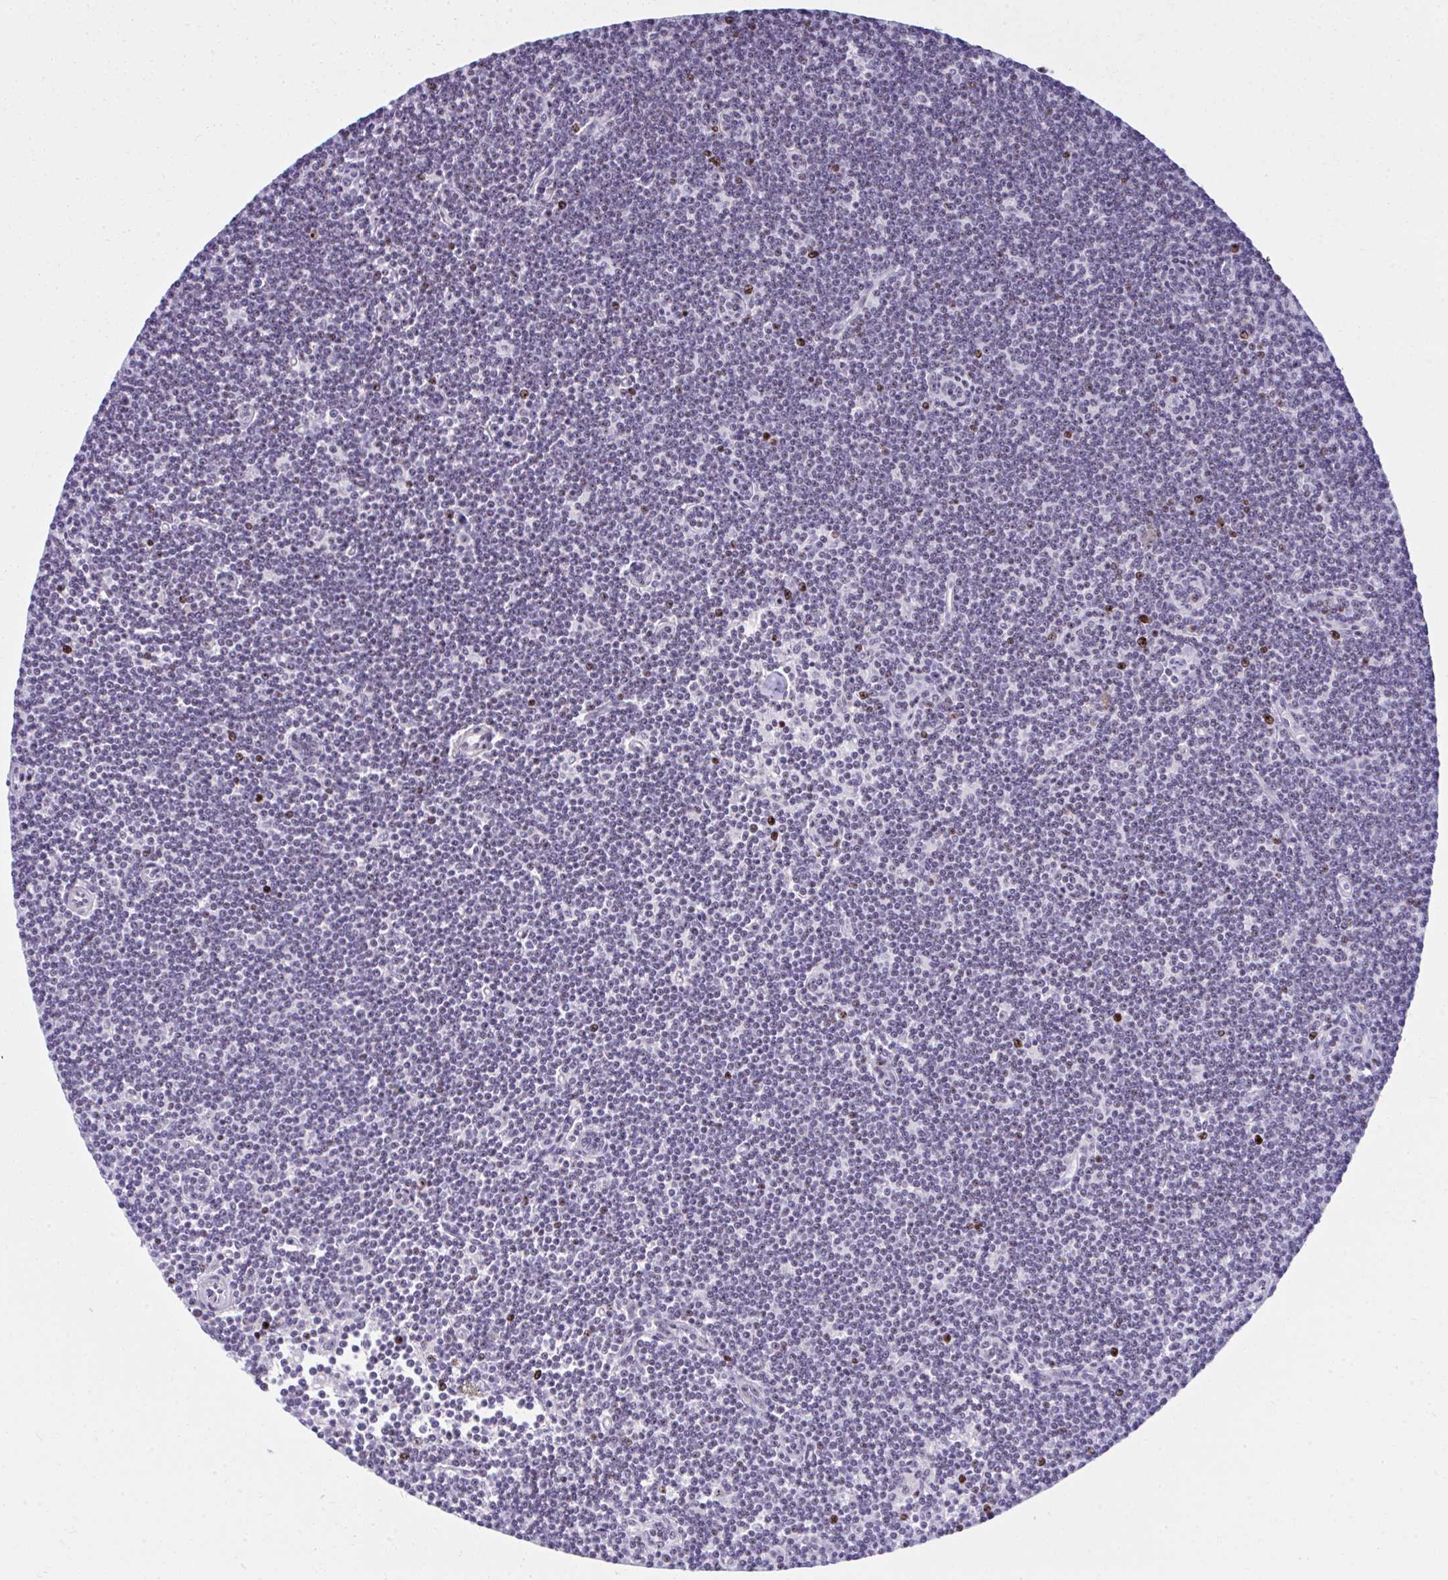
{"staining": {"intensity": "negative", "quantity": "none", "location": "none"}, "tissue": "lymphoma", "cell_type": "Tumor cells", "image_type": "cancer", "snomed": [{"axis": "morphology", "description": "Malignant lymphoma, non-Hodgkin's type, Low grade"}, {"axis": "topography", "description": "Lymph node"}], "caption": "Tumor cells are negative for brown protein staining in malignant lymphoma, non-Hodgkin's type (low-grade).", "gene": "CEP72", "patient": {"sex": "female", "age": 73}}